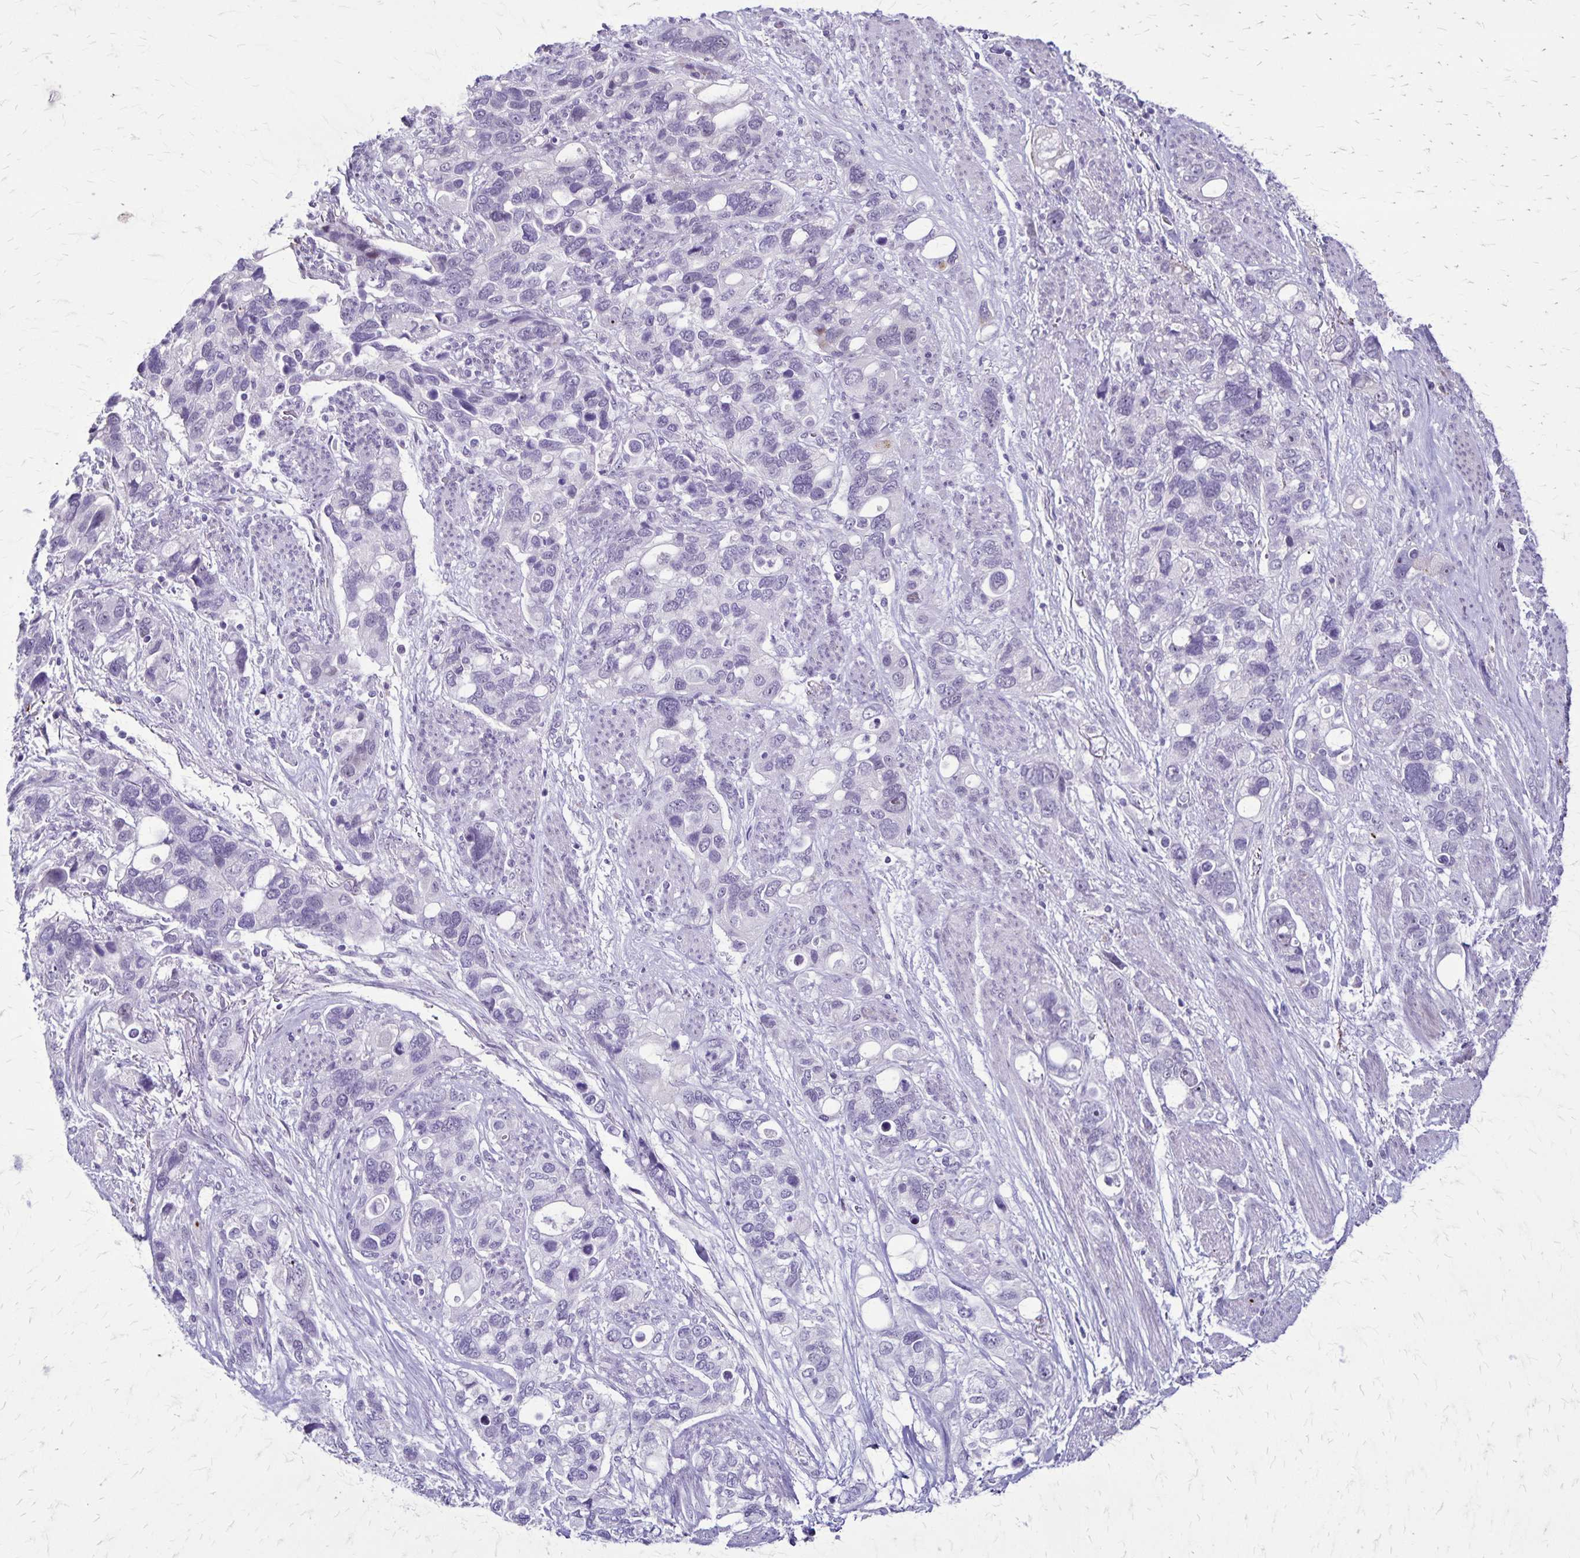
{"staining": {"intensity": "negative", "quantity": "none", "location": "none"}, "tissue": "stomach cancer", "cell_type": "Tumor cells", "image_type": "cancer", "snomed": [{"axis": "morphology", "description": "Adenocarcinoma, NOS"}, {"axis": "topography", "description": "Stomach, upper"}], "caption": "There is no significant staining in tumor cells of adenocarcinoma (stomach). (Stains: DAB immunohistochemistry (IHC) with hematoxylin counter stain, Microscopy: brightfield microscopy at high magnification).", "gene": "OR51B5", "patient": {"sex": "female", "age": 81}}